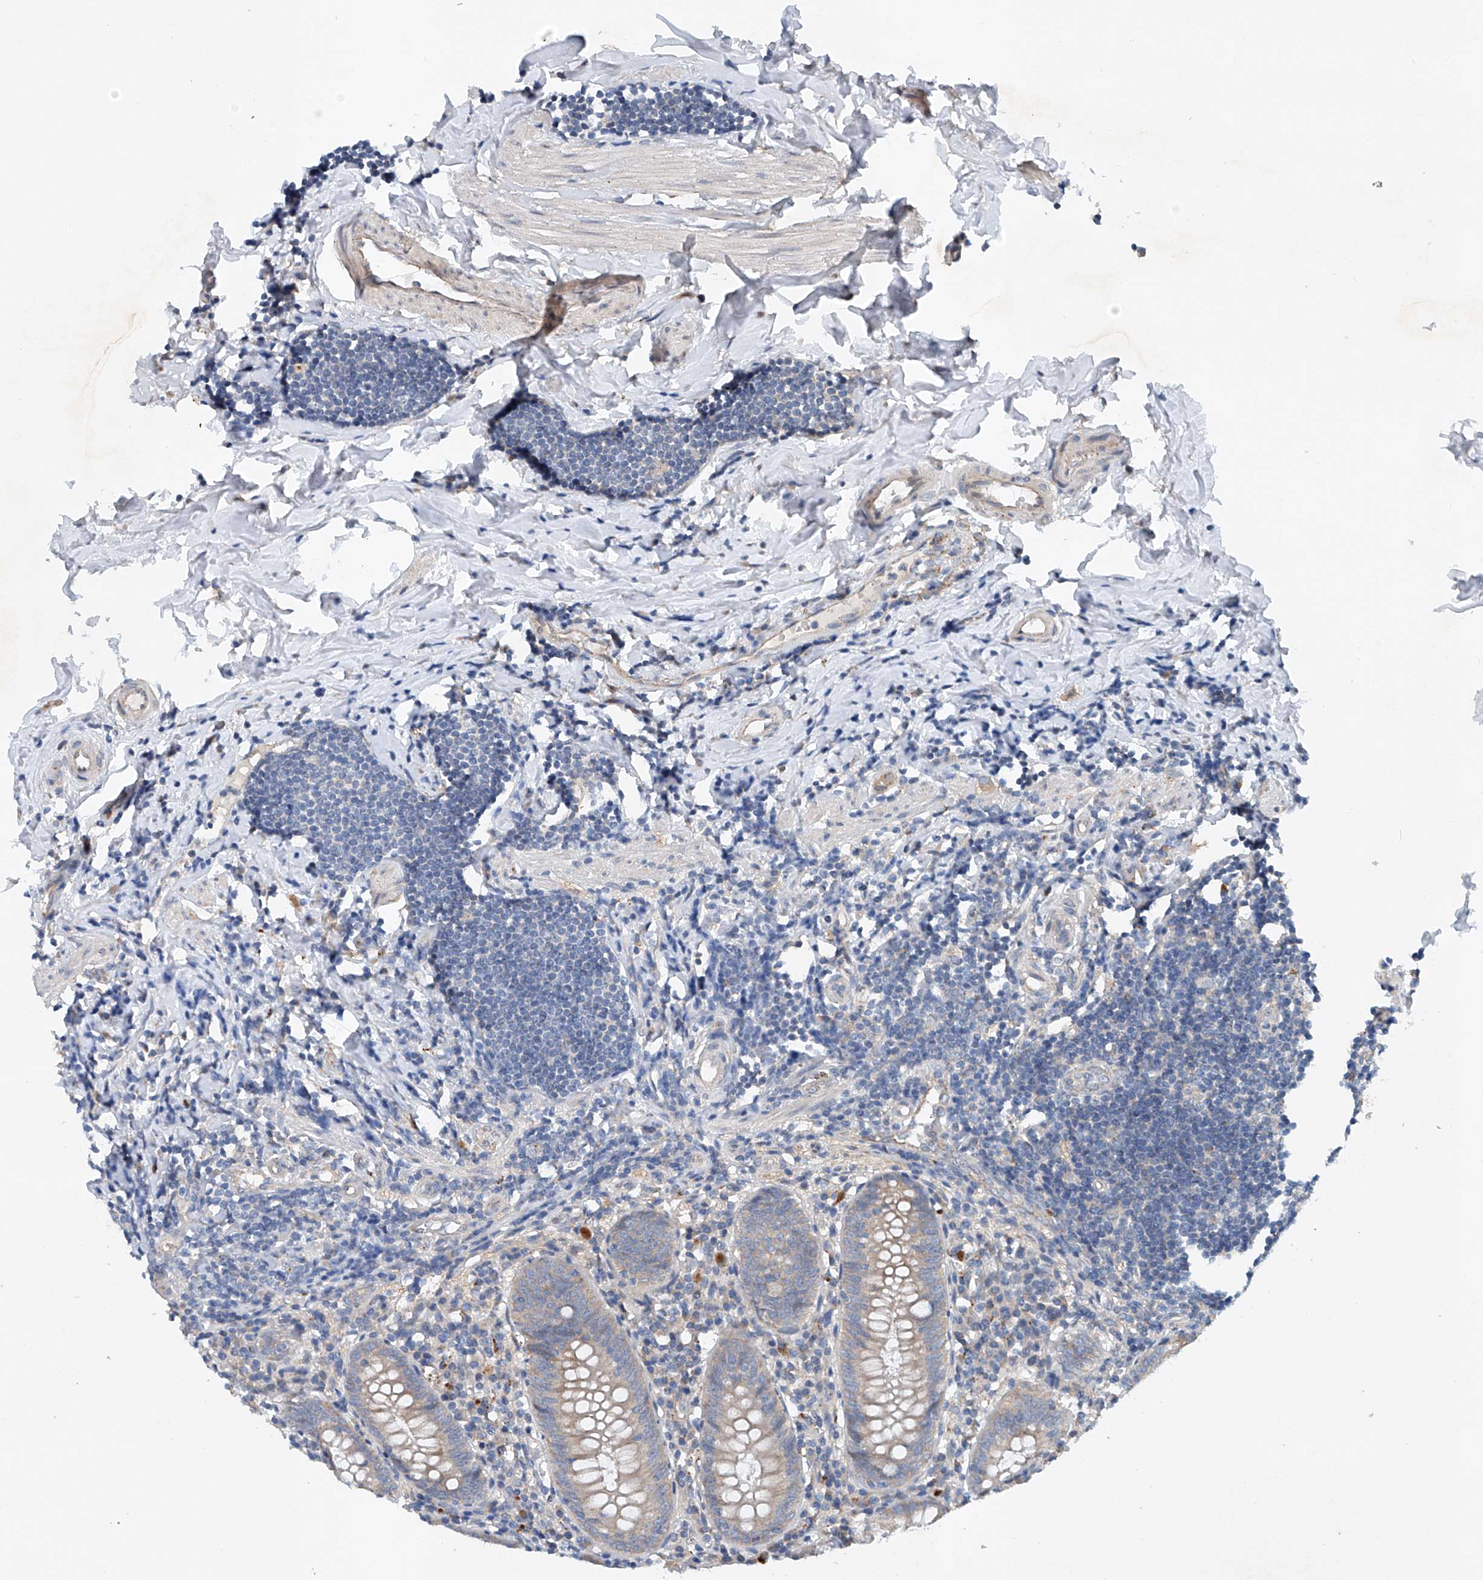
{"staining": {"intensity": "weak", "quantity": ">75%", "location": "cytoplasmic/membranous"}, "tissue": "appendix", "cell_type": "Glandular cells", "image_type": "normal", "snomed": [{"axis": "morphology", "description": "Normal tissue, NOS"}, {"axis": "topography", "description": "Appendix"}], "caption": "A brown stain labels weak cytoplasmic/membranous expression of a protein in glandular cells of normal human appendix. The staining was performed using DAB (3,3'-diaminobenzidine), with brown indicating positive protein expression. Nuclei are stained blue with hematoxylin.", "gene": "CEP85L", "patient": {"sex": "female", "age": 54}}